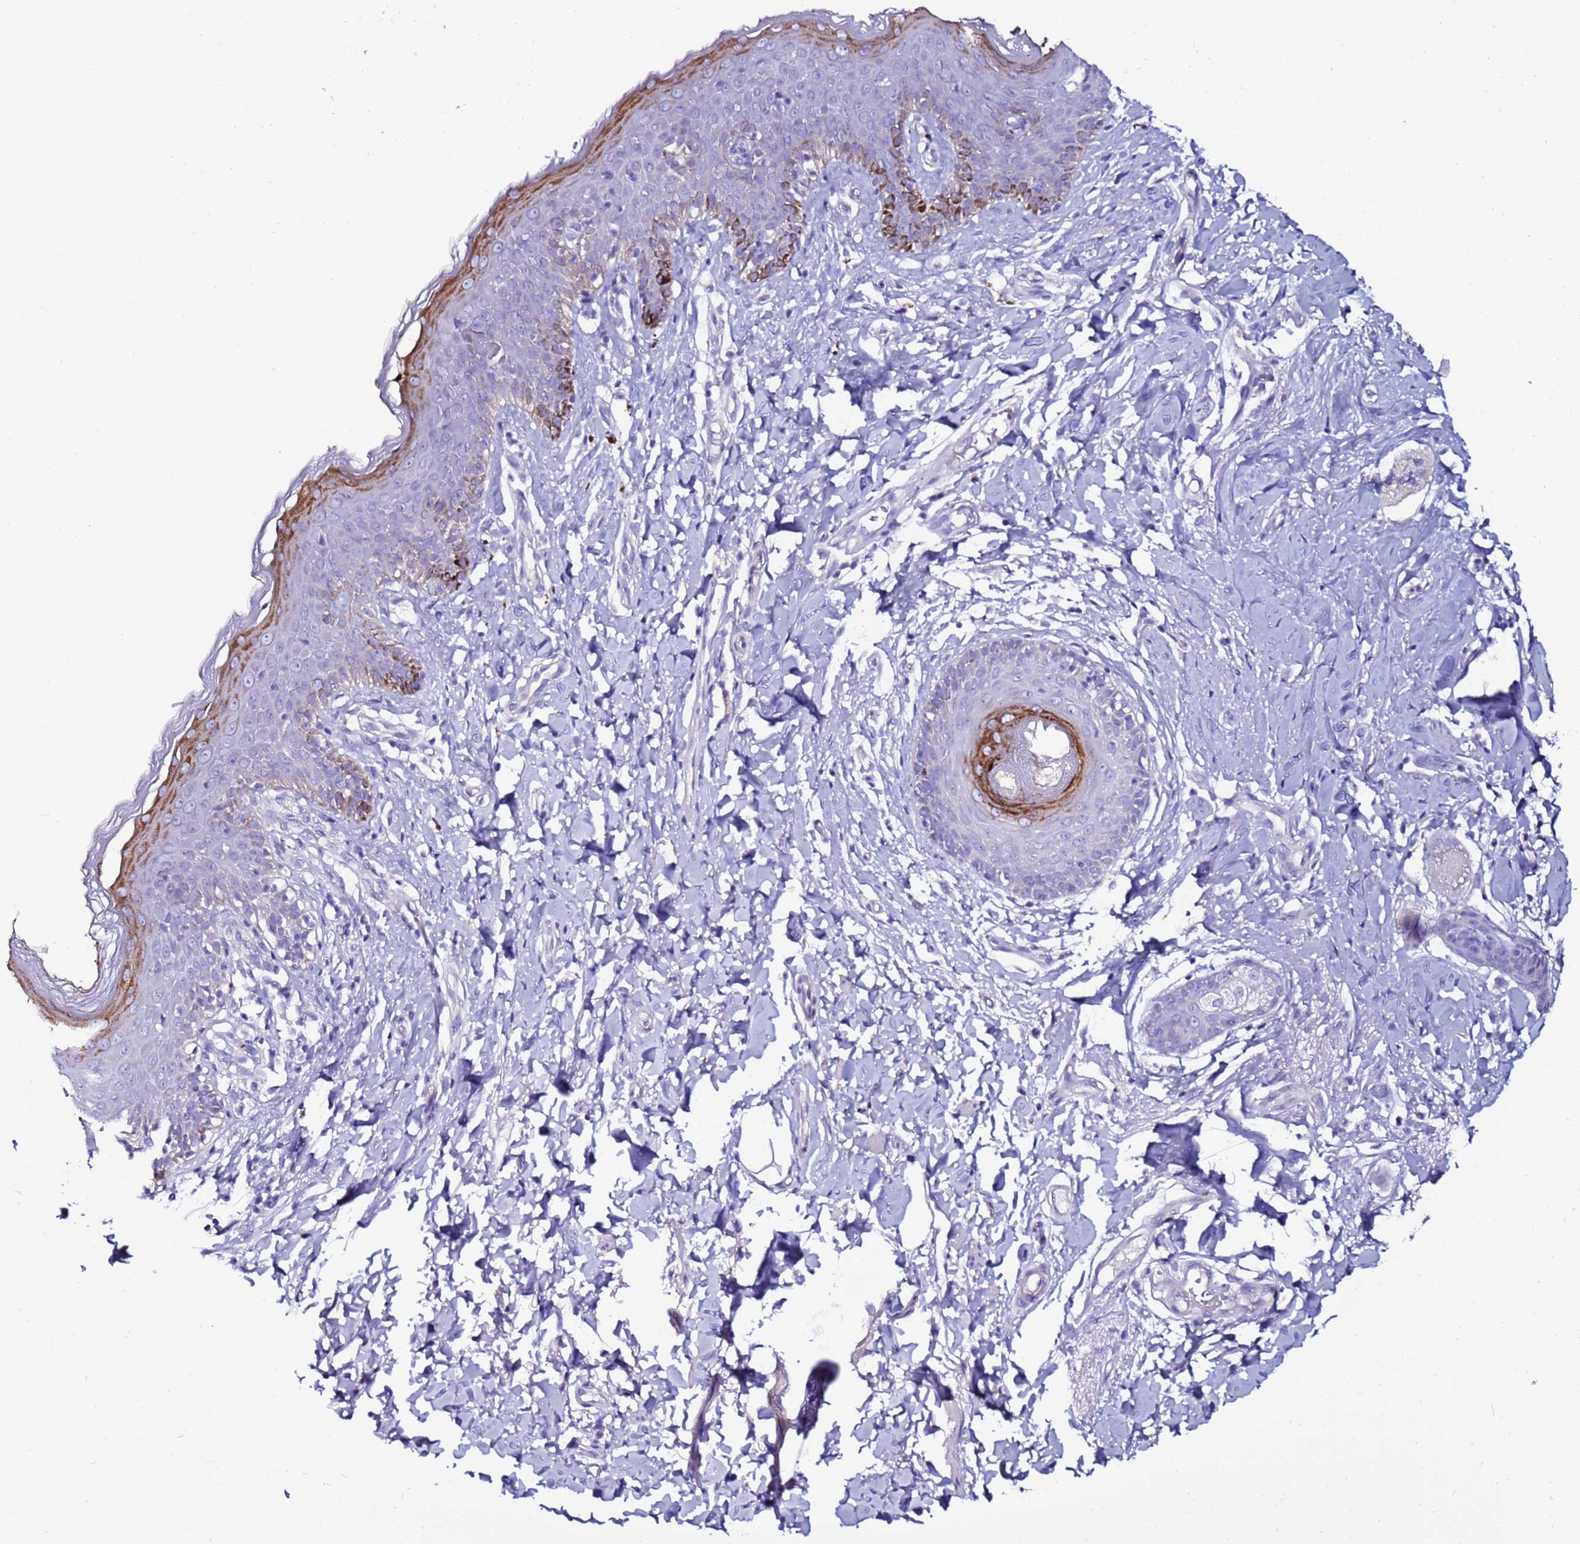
{"staining": {"intensity": "moderate", "quantity": "<25%", "location": "cytoplasmic/membranous"}, "tissue": "skin", "cell_type": "Epidermal cells", "image_type": "normal", "snomed": [{"axis": "morphology", "description": "Normal tissue, NOS"}, {"axis": "topography", "description": "Vulva"}], "caption": "Protein staining exhibits moderate cytoplasmic/membranous staining in about <25% of epidermal cells in unremarkable skin. The staining is performed using DAB (3,3'-diaminobenzidine) brown chromogen to label protein expression. The nuclei are counter-stained blue using hematoxylin.", "gene": "MYBPC3", "patient": {"sex": "female", "age": 66}}